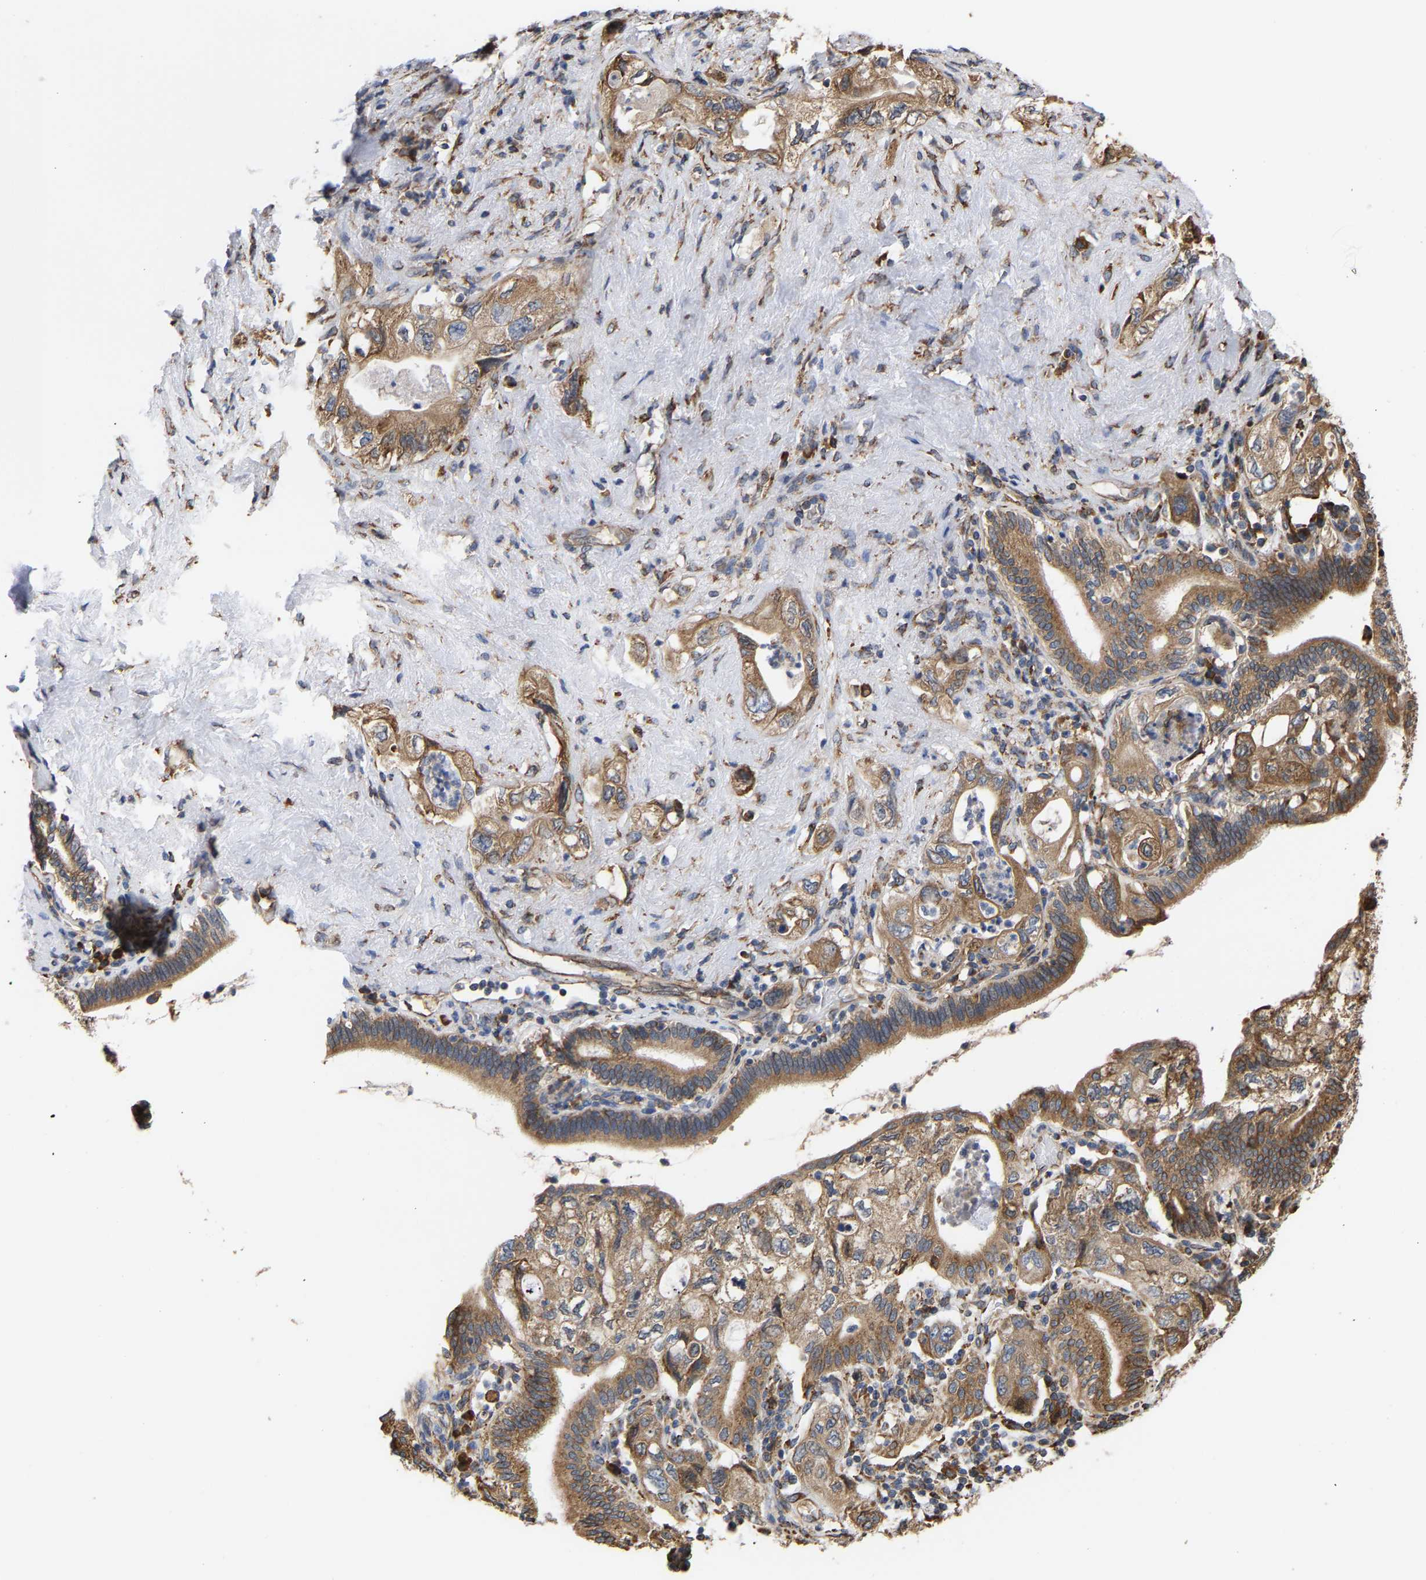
{"staining": {"intensity": "moderate", "quantity": ">75%", "location": "cytoplasmic/membranous"}, "tissue": "pancreatic cancer", "cell_type": "Tumor cells", "image_type": "cancer", "snomed": [{"axis": "morphology", "description": "Adenocarcinoma, NOS"}, {"axis": "topography", "description": "Pancreas"}], "caption": "IHC micrograph of pancreatic cancer stained for a protein (brown), which demonstrates medium levels of moderate cytoplasmic/membranous staining in about >75% of tumor cells.", "gene": "ARAP1", "patient": {"sex": "female", "age": 73}}